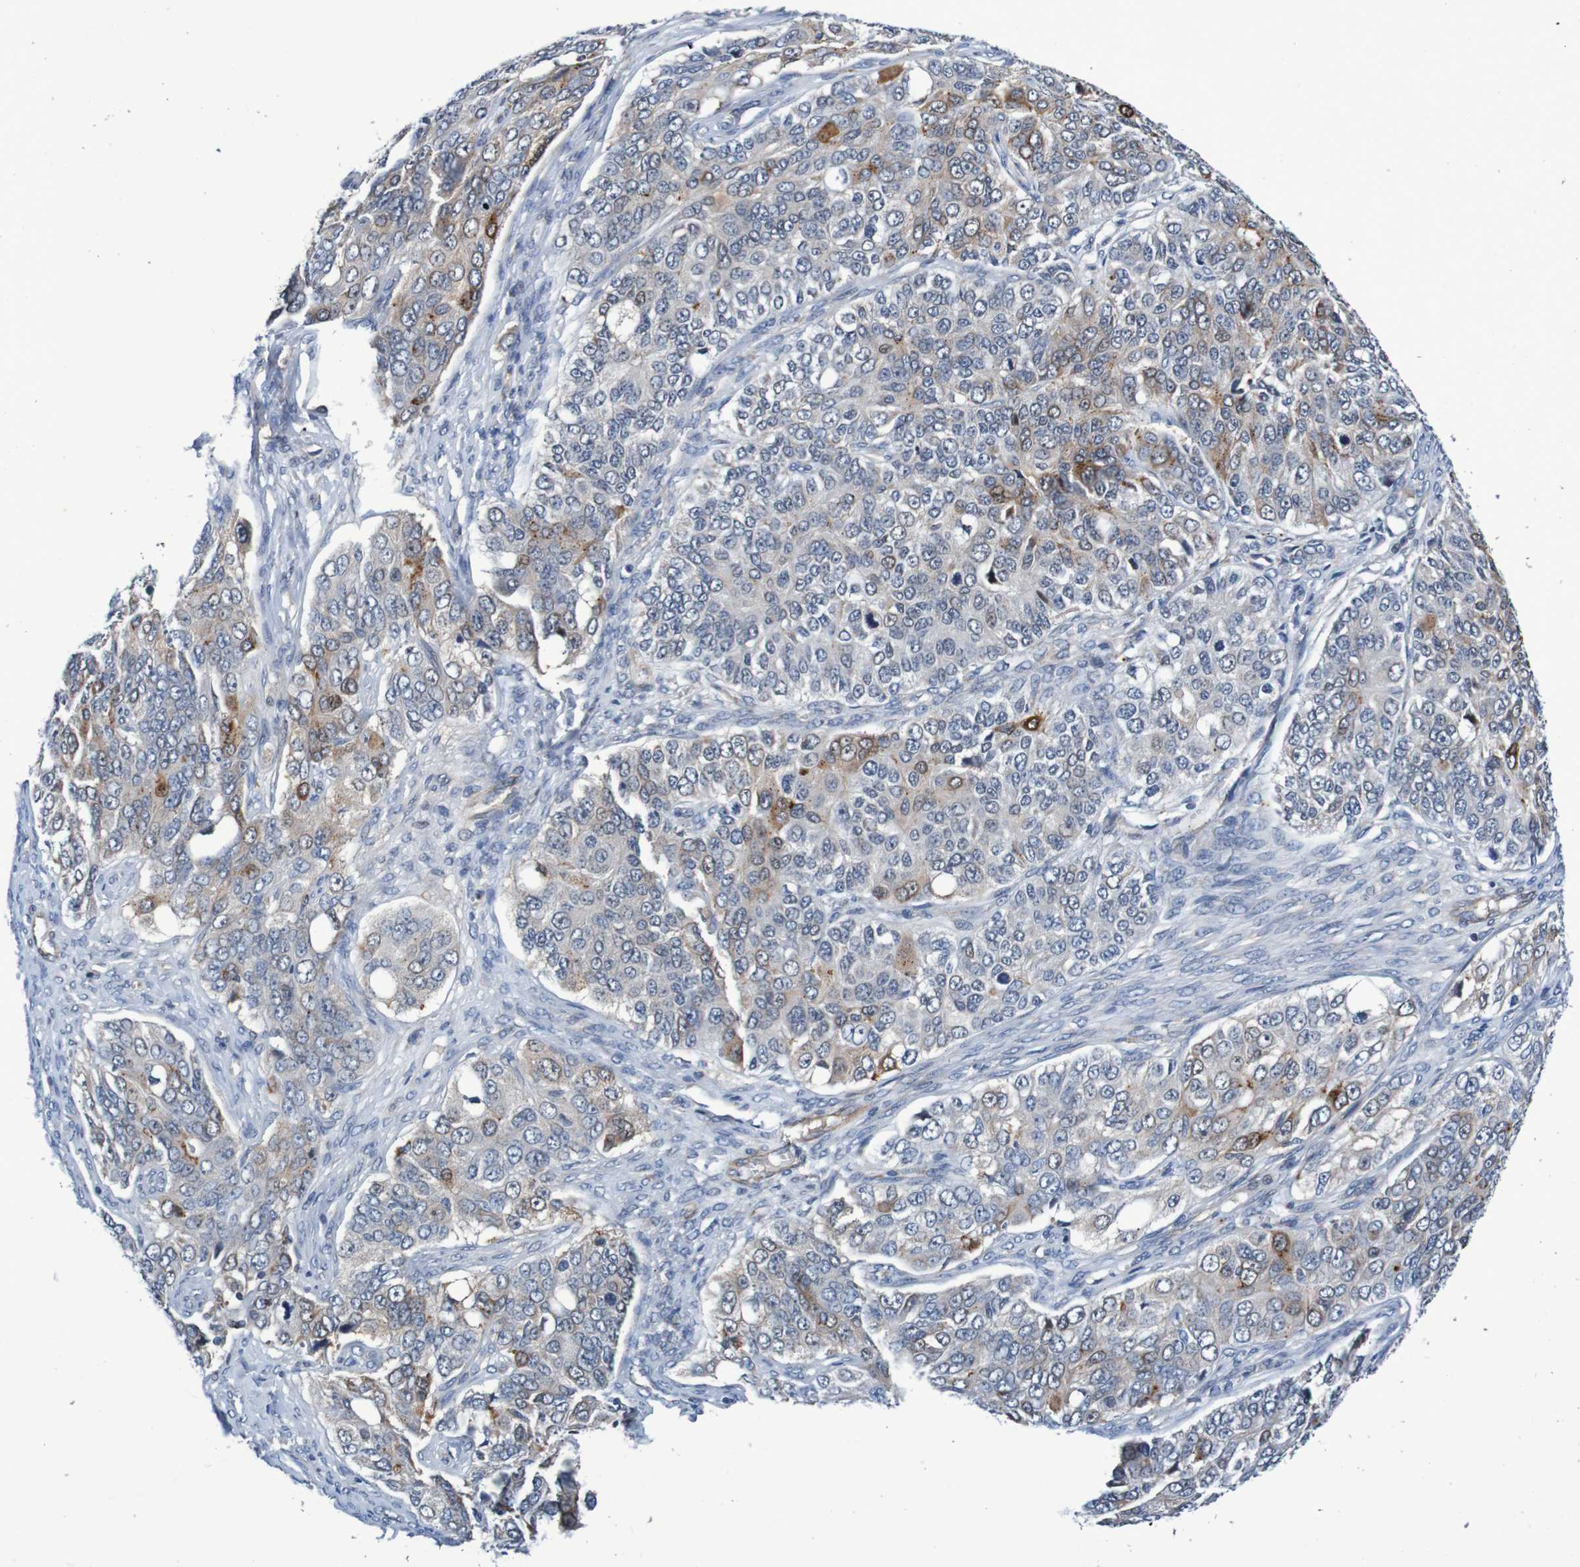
{"staining": {"intensity": "moderate", "quantity": "<25%", "location": "cytoplasmic/membranous"}, "tissue": "ovarian cancer", "cell_type": "Tumor cells", "image_type": "cancer", "snomed": [{"axis": "morphology", "description": "Carcinoma, endometroid"}, {"axis": "topography", "description": "Ovary"}], "caption": "Brown immunohistochemical staining in endometroid carcinoma (ovarian) demonstrates moderate cytoplasmic/membranous positivity in about <25% of tumor cells.", "gene": "CPED1", "patient": {"sex": "female", "age": 51}}